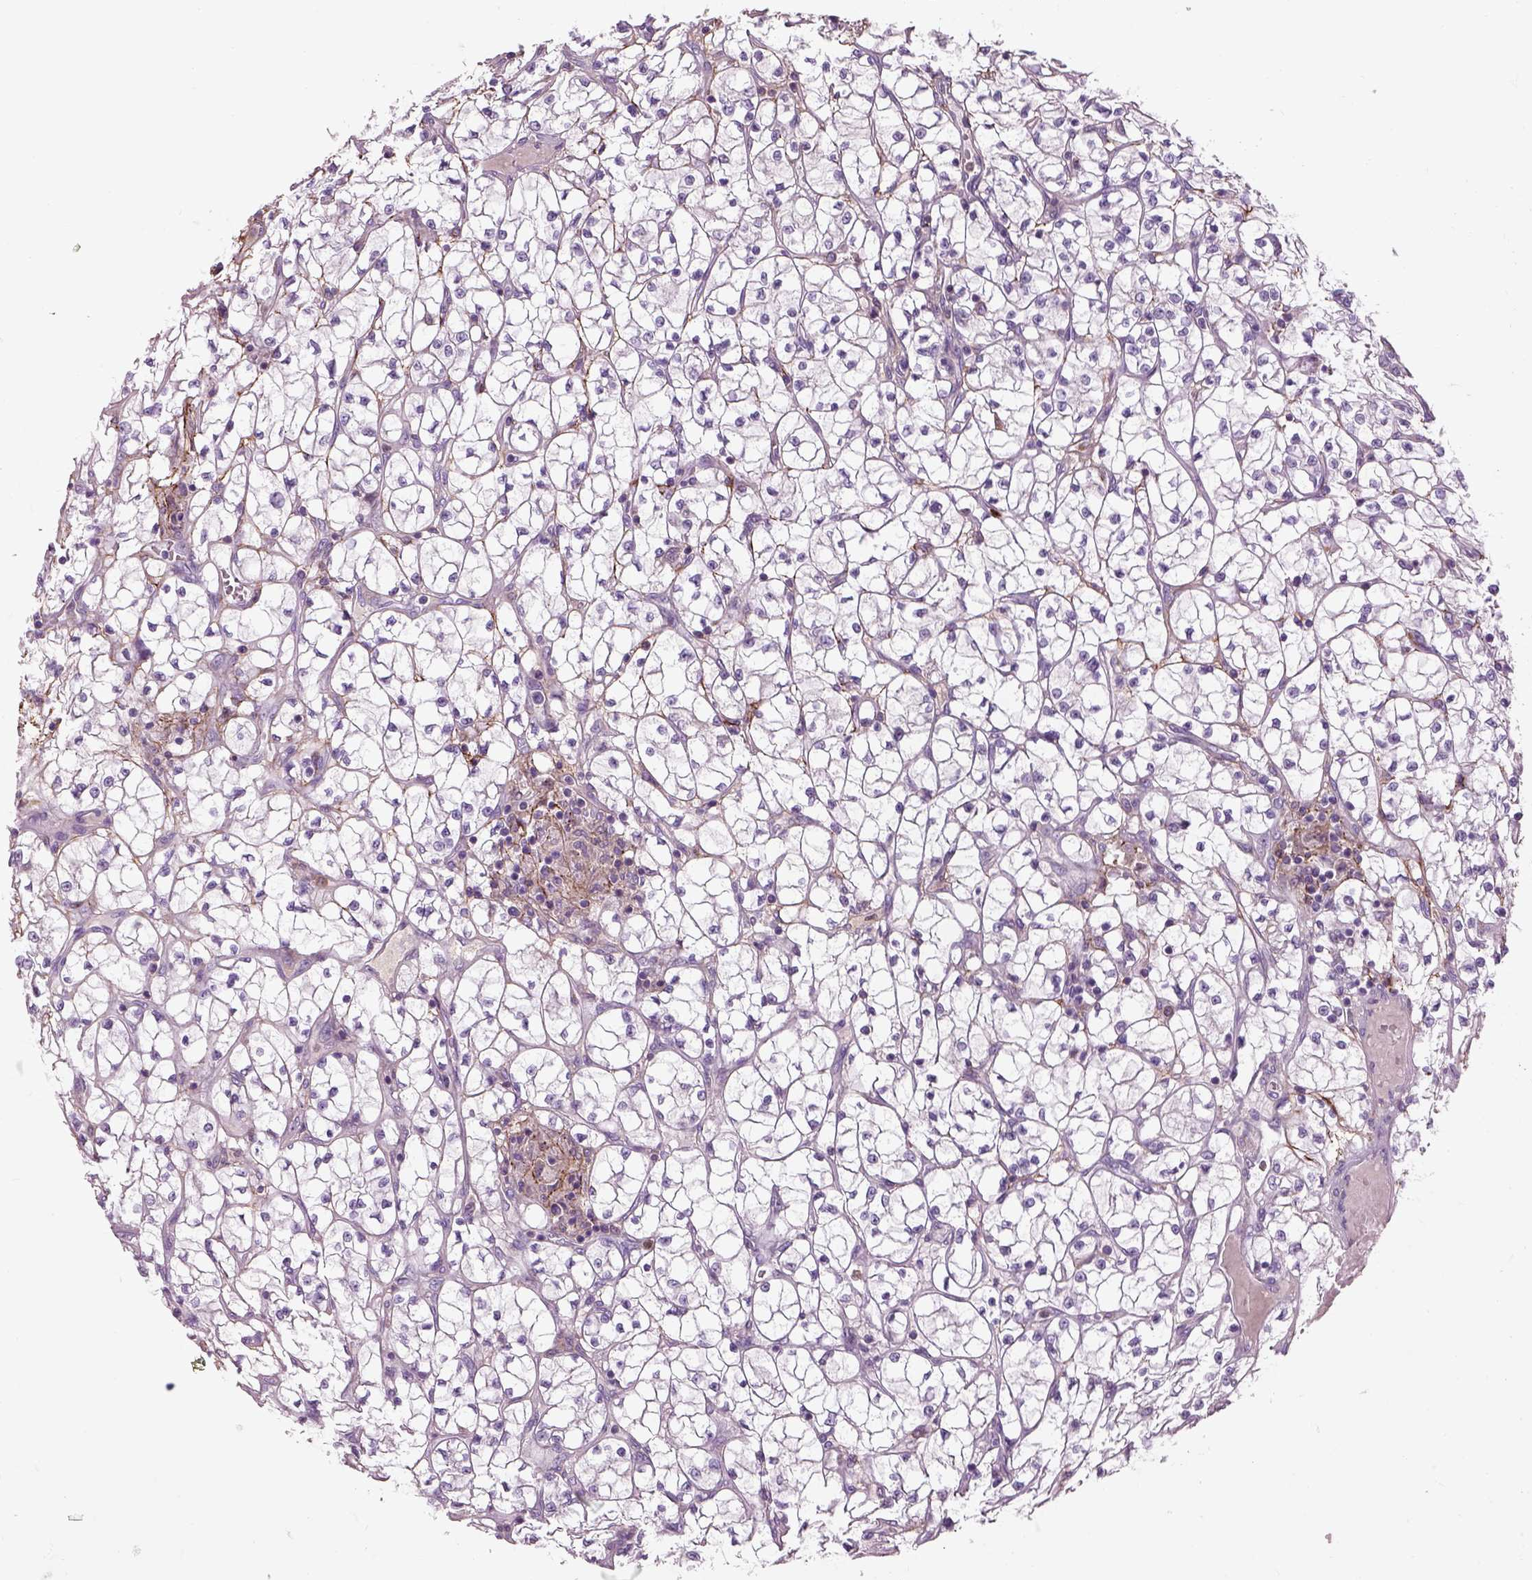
{"staining": {"intensity": "negative", "quantity": "none", "location": "none"}, "tissue": "renal cancer", "cell_type": "Tumor cells", "image_type": "cancer", "snomed": [{"axis": "morphology", "description": "Adenocarcinoma, NOS"}, {"axis": "topography", "description": "Kidney"}], "caption": "This is an immunohistochemistry histopathology image of human adenocarcinoma (renal). There is no staining in tumor cells.", "gene": "EMILIN2", "patient": {"sex": "female", "age": 64}}